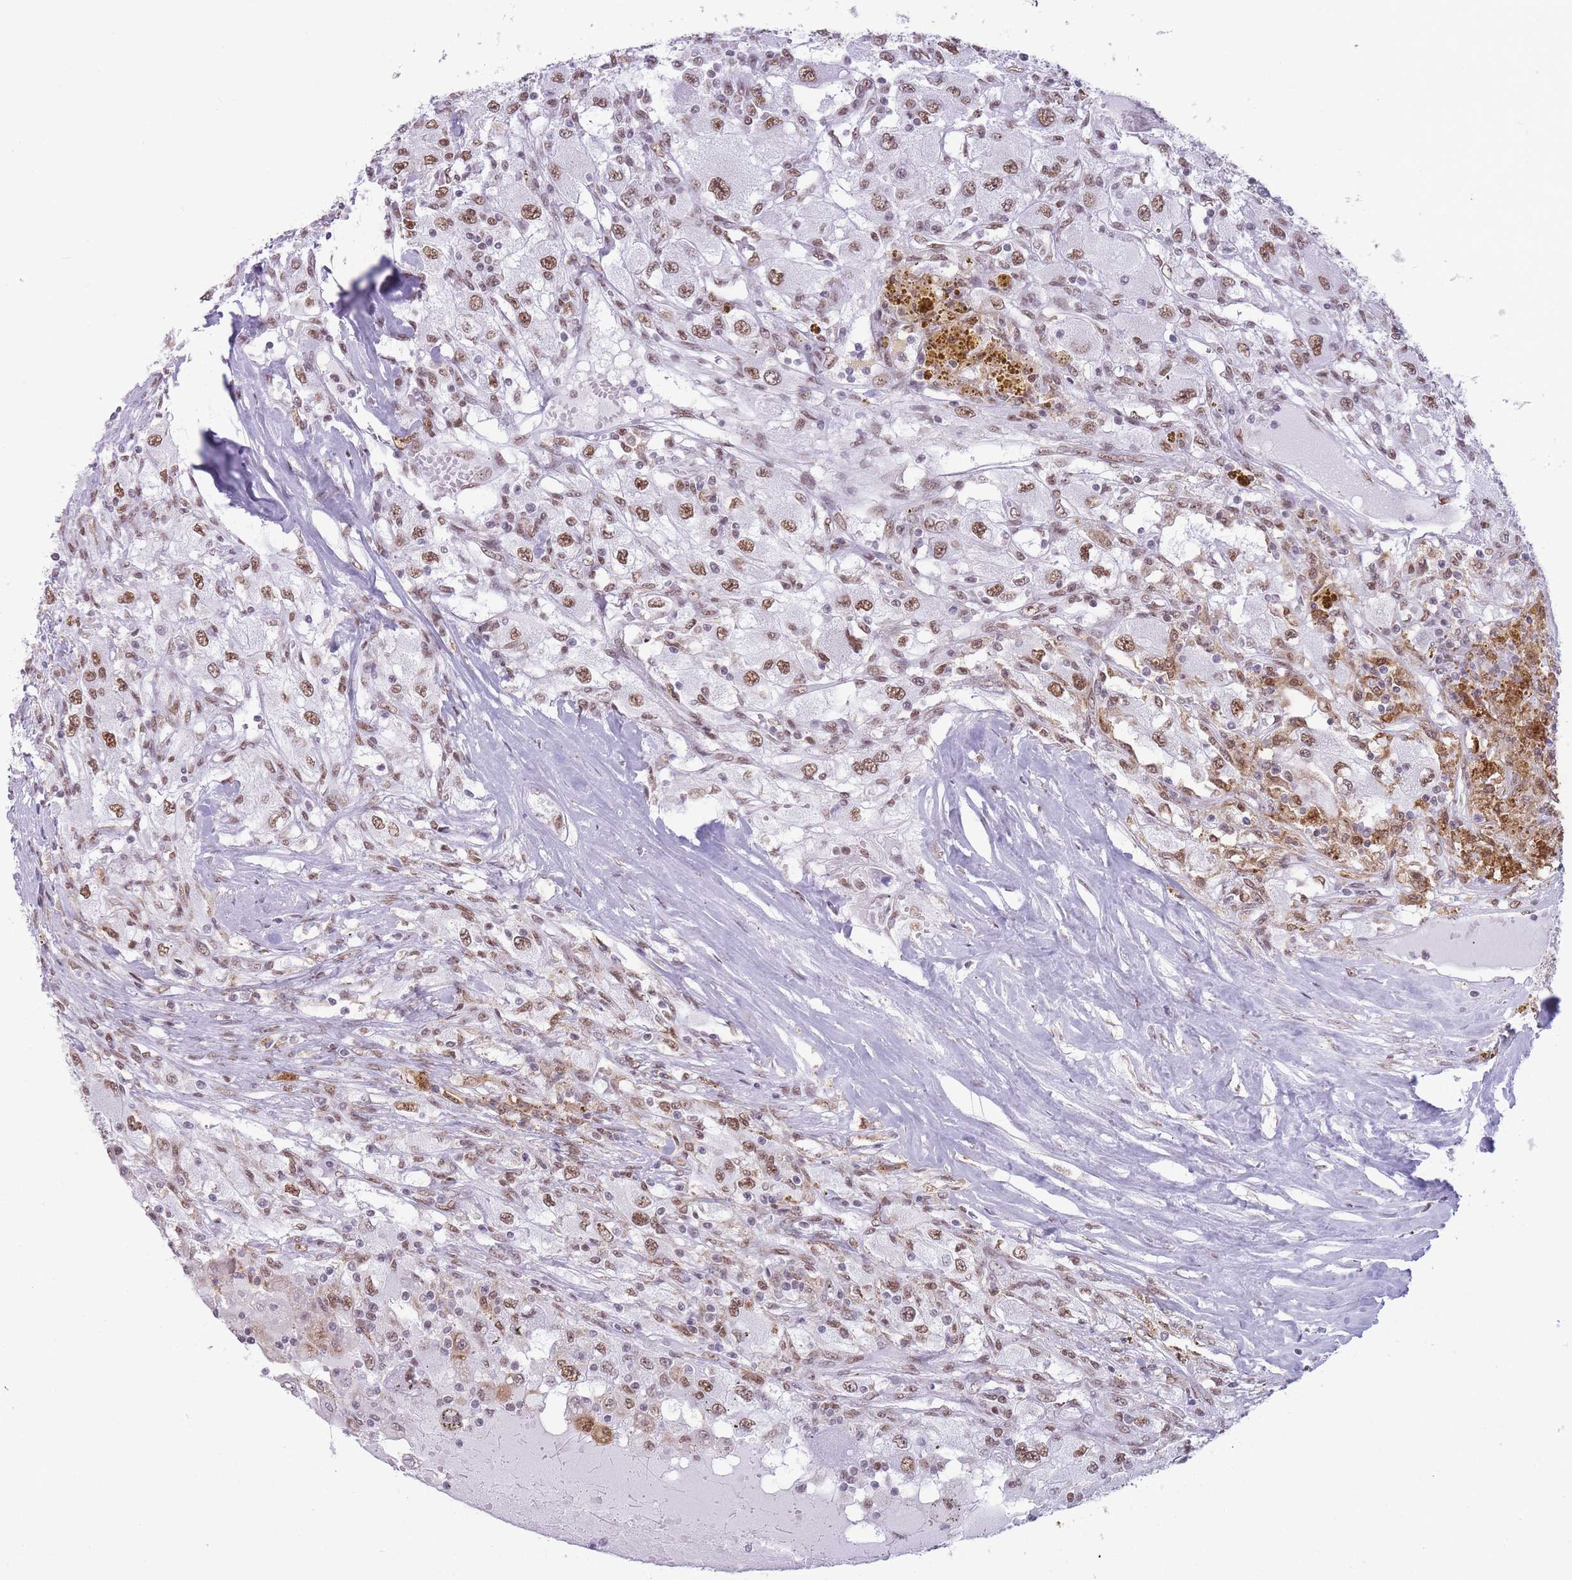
{"staining": {"intensity": "moderate", "quantity": "25%-75%", "location": "nuclear"}, "tissue": "renal cancer", "cell_type": "Tumor cells", "image_type": "cancer", "snomed": [{"axis": "morphology", "description": "Adenocarcinoma, NOS"}, {"axis": "topography", "description": "Kidney"}], "caption": "Tumor cells exhibit medium levels of moderate nuclear positivity in about 25%-75% of cells in human adenocarcinoma (renal).", "gene": "HNRNPUL1", "patient": {"sex": "female", "age": 67}}